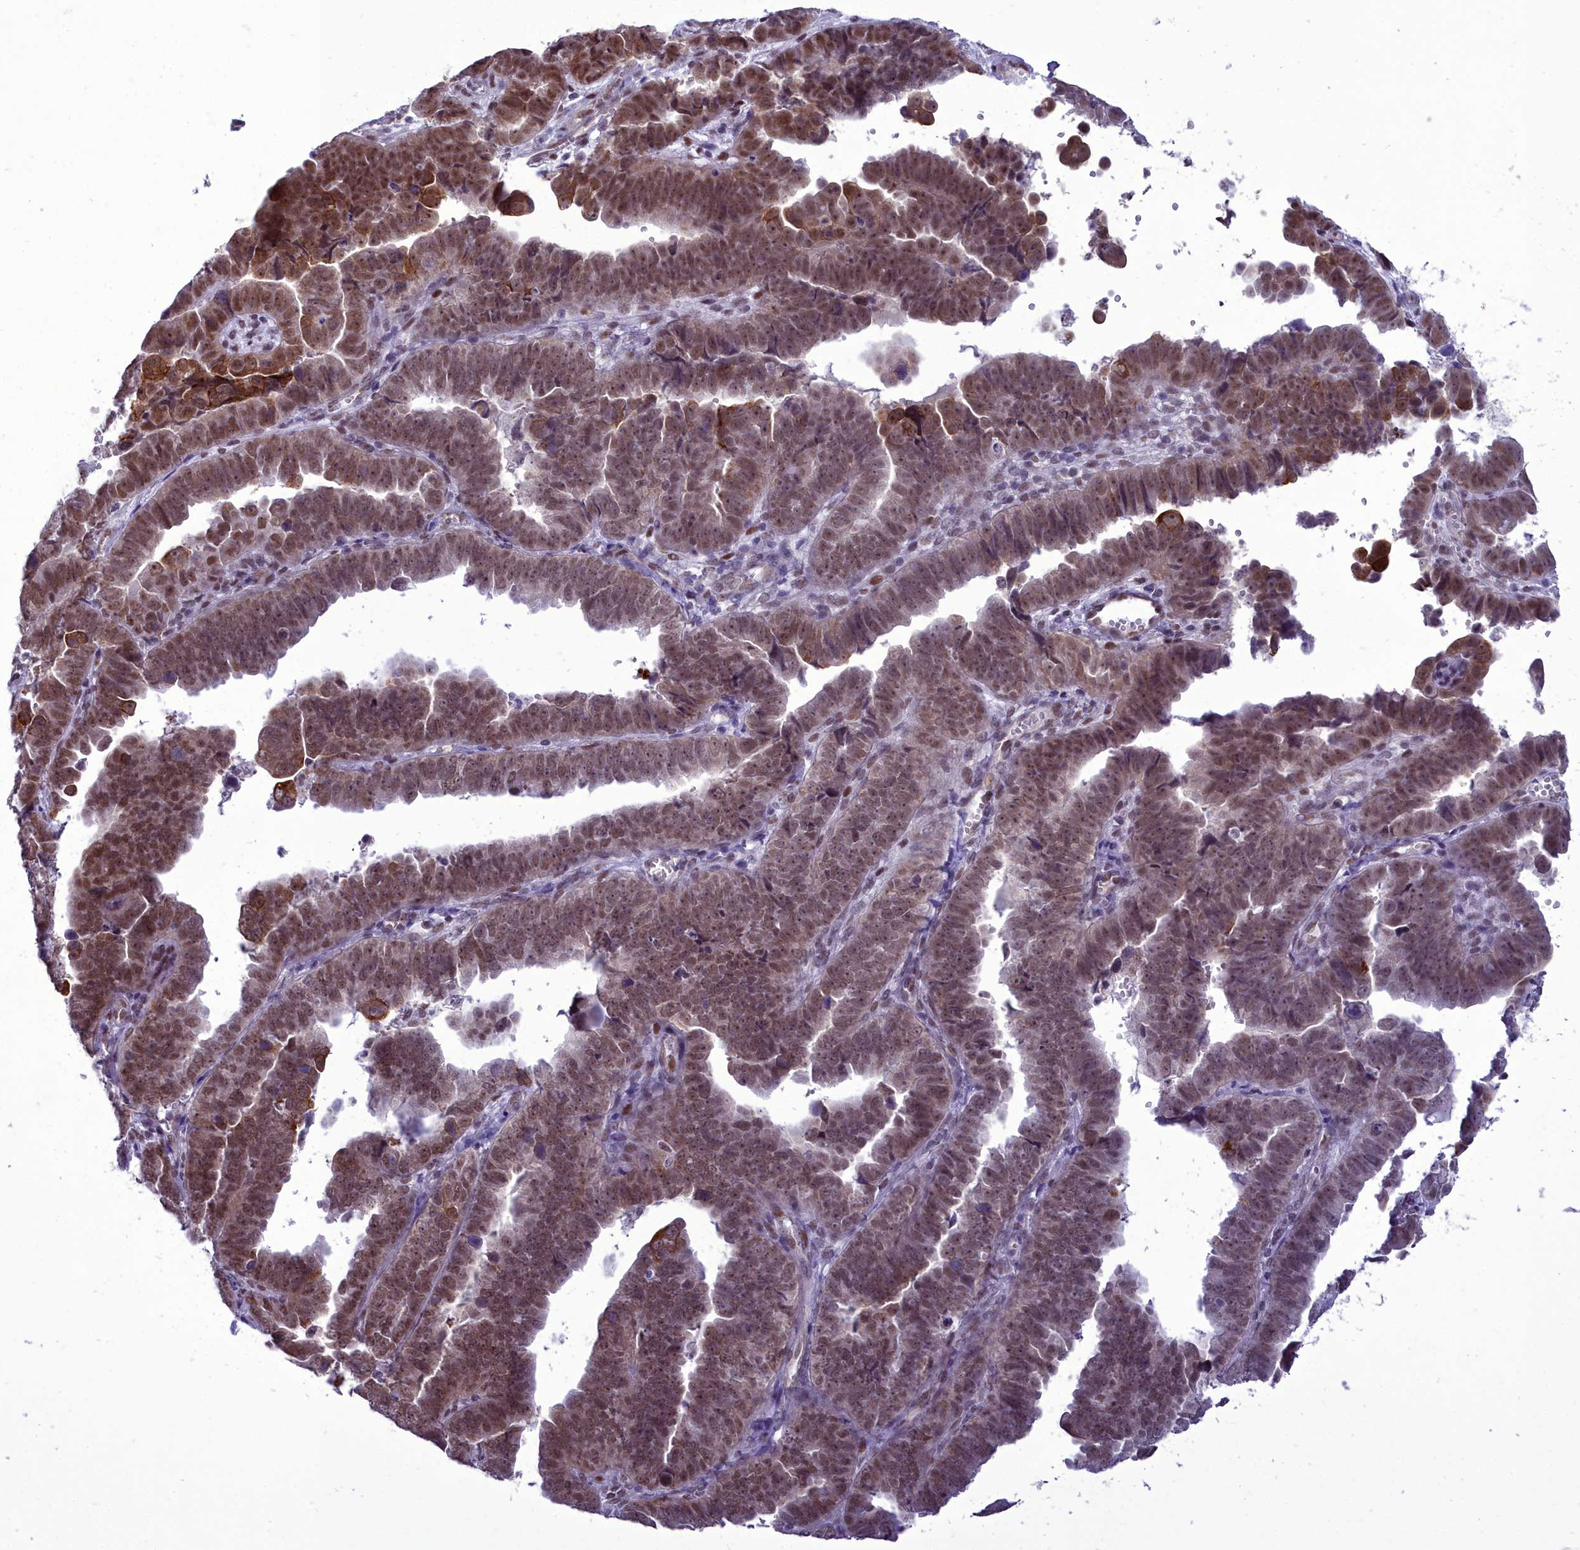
{"staining": {"intensity": "moderate", "quantity": ">75%", "location": "nuclear"}, "tissue": "endometrial cancer", "cell_type": "Tumor cells", "image_type": "cancer", "snomed": [{"axis": "morphology", "description": "Adenocarcinoma, NOS"}, {"axis": "topography", "description": "Endometrium"}], "caption": "An immunohistochemistry (IHC) image of tumor tissue is shown. Protein staining in brown highlights moderate nuclear positivity in endometrial adenocarcinoma within tumor cells.", "gene": "CEACAM19", "patient": {"sex": "female", "age": 75}}